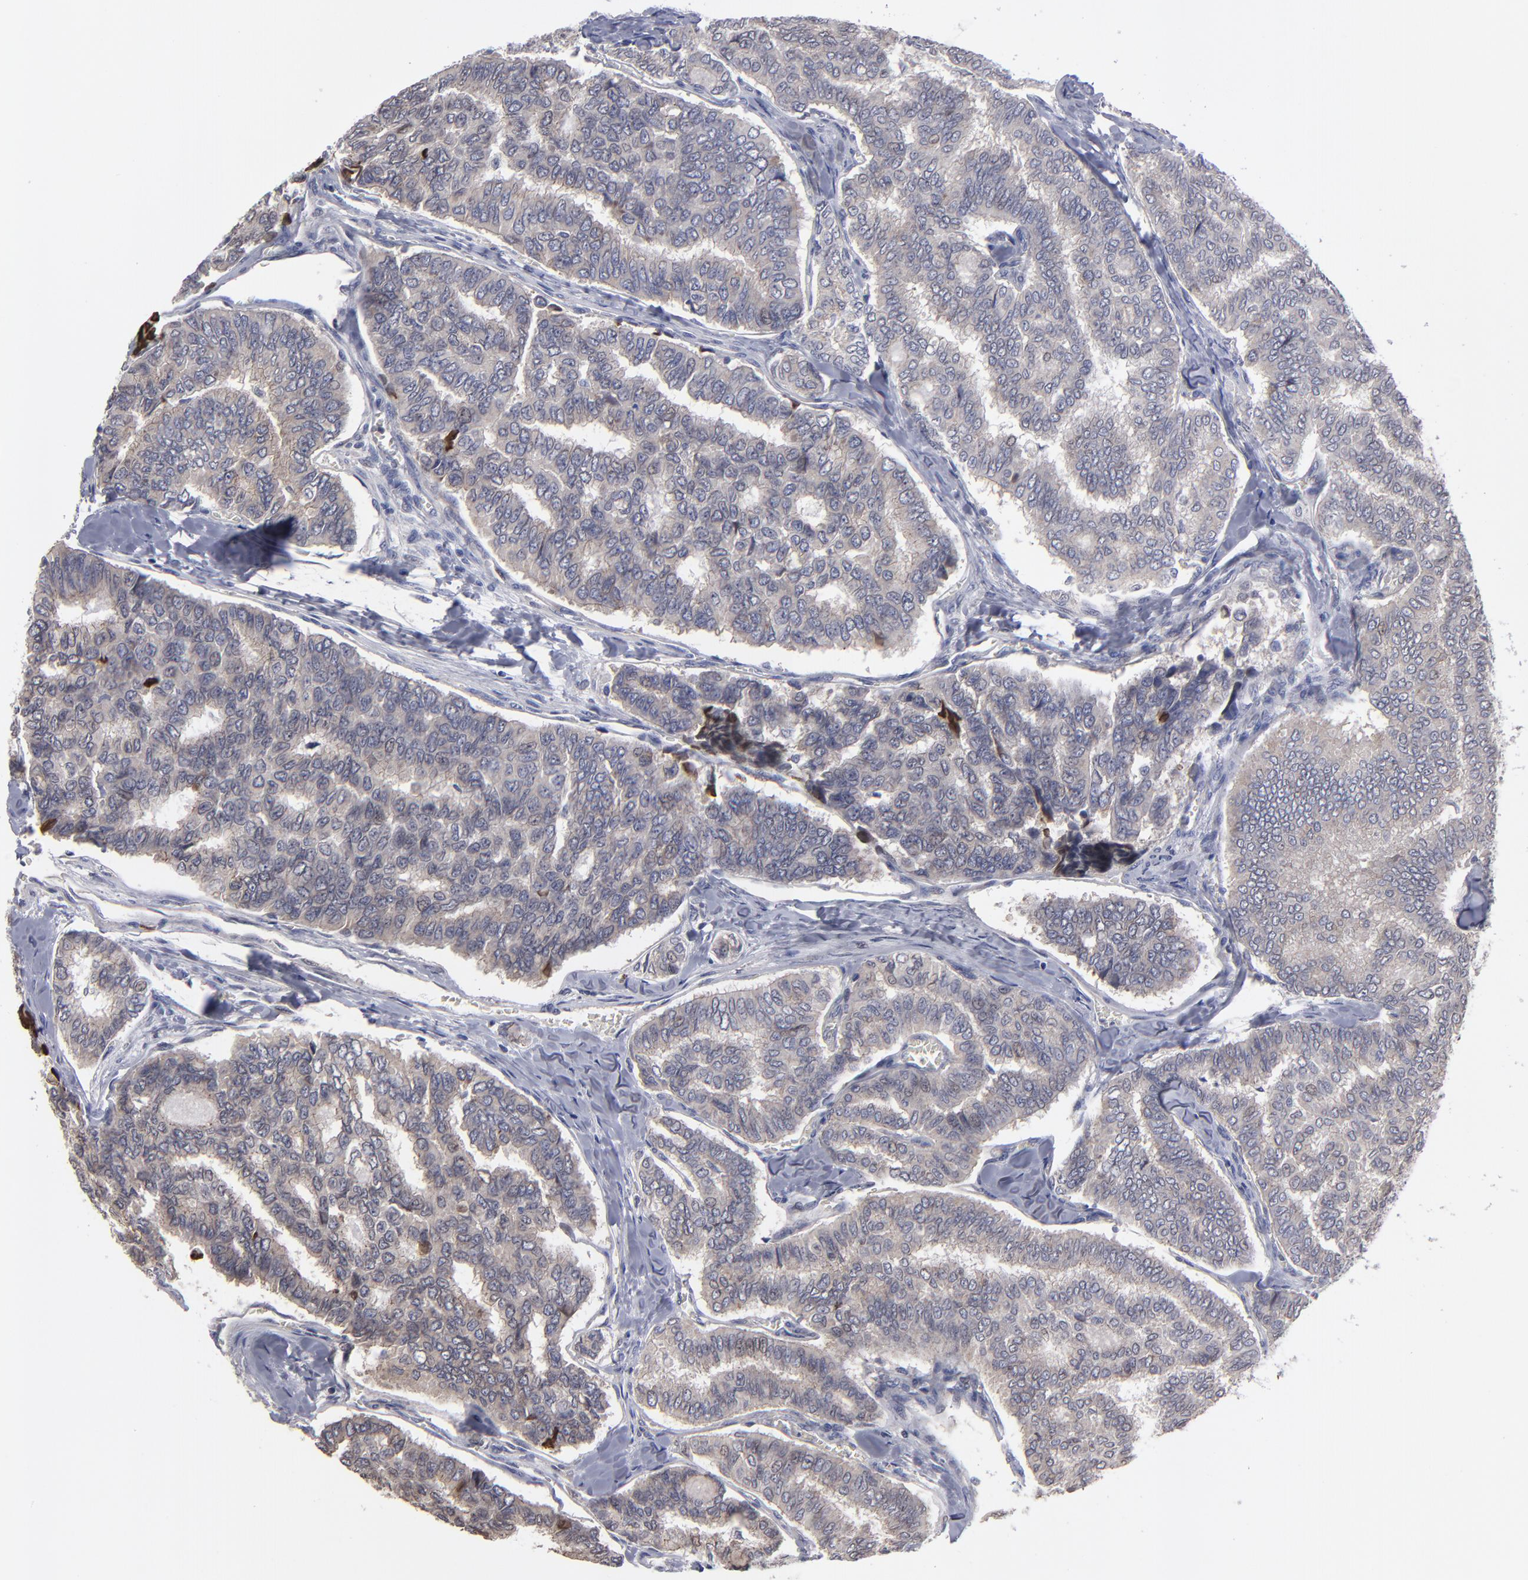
{"staining": {"intensity": "moderate", "quantity": ">75%", "location": "cytoplasmic/membranous"}, "tissue": "thyroid cancer", "cell_type": "Tumor cells", "image_type": "cancer", "snomed": [{"axis": "morphology", "description": "Papillary adenocarcinoma, NOS"}, {"axis": "topography", "description": "Thyroid gland"}], "caption": "Papillary adenocarcinoma (thyroid) stained for a protein (brown) exhibits moderate cytoplasmic/membranous positive expression in about >75% of tumor cells.", "gene": "CEP97", "patient": {"sex": "female", "age": 35}}